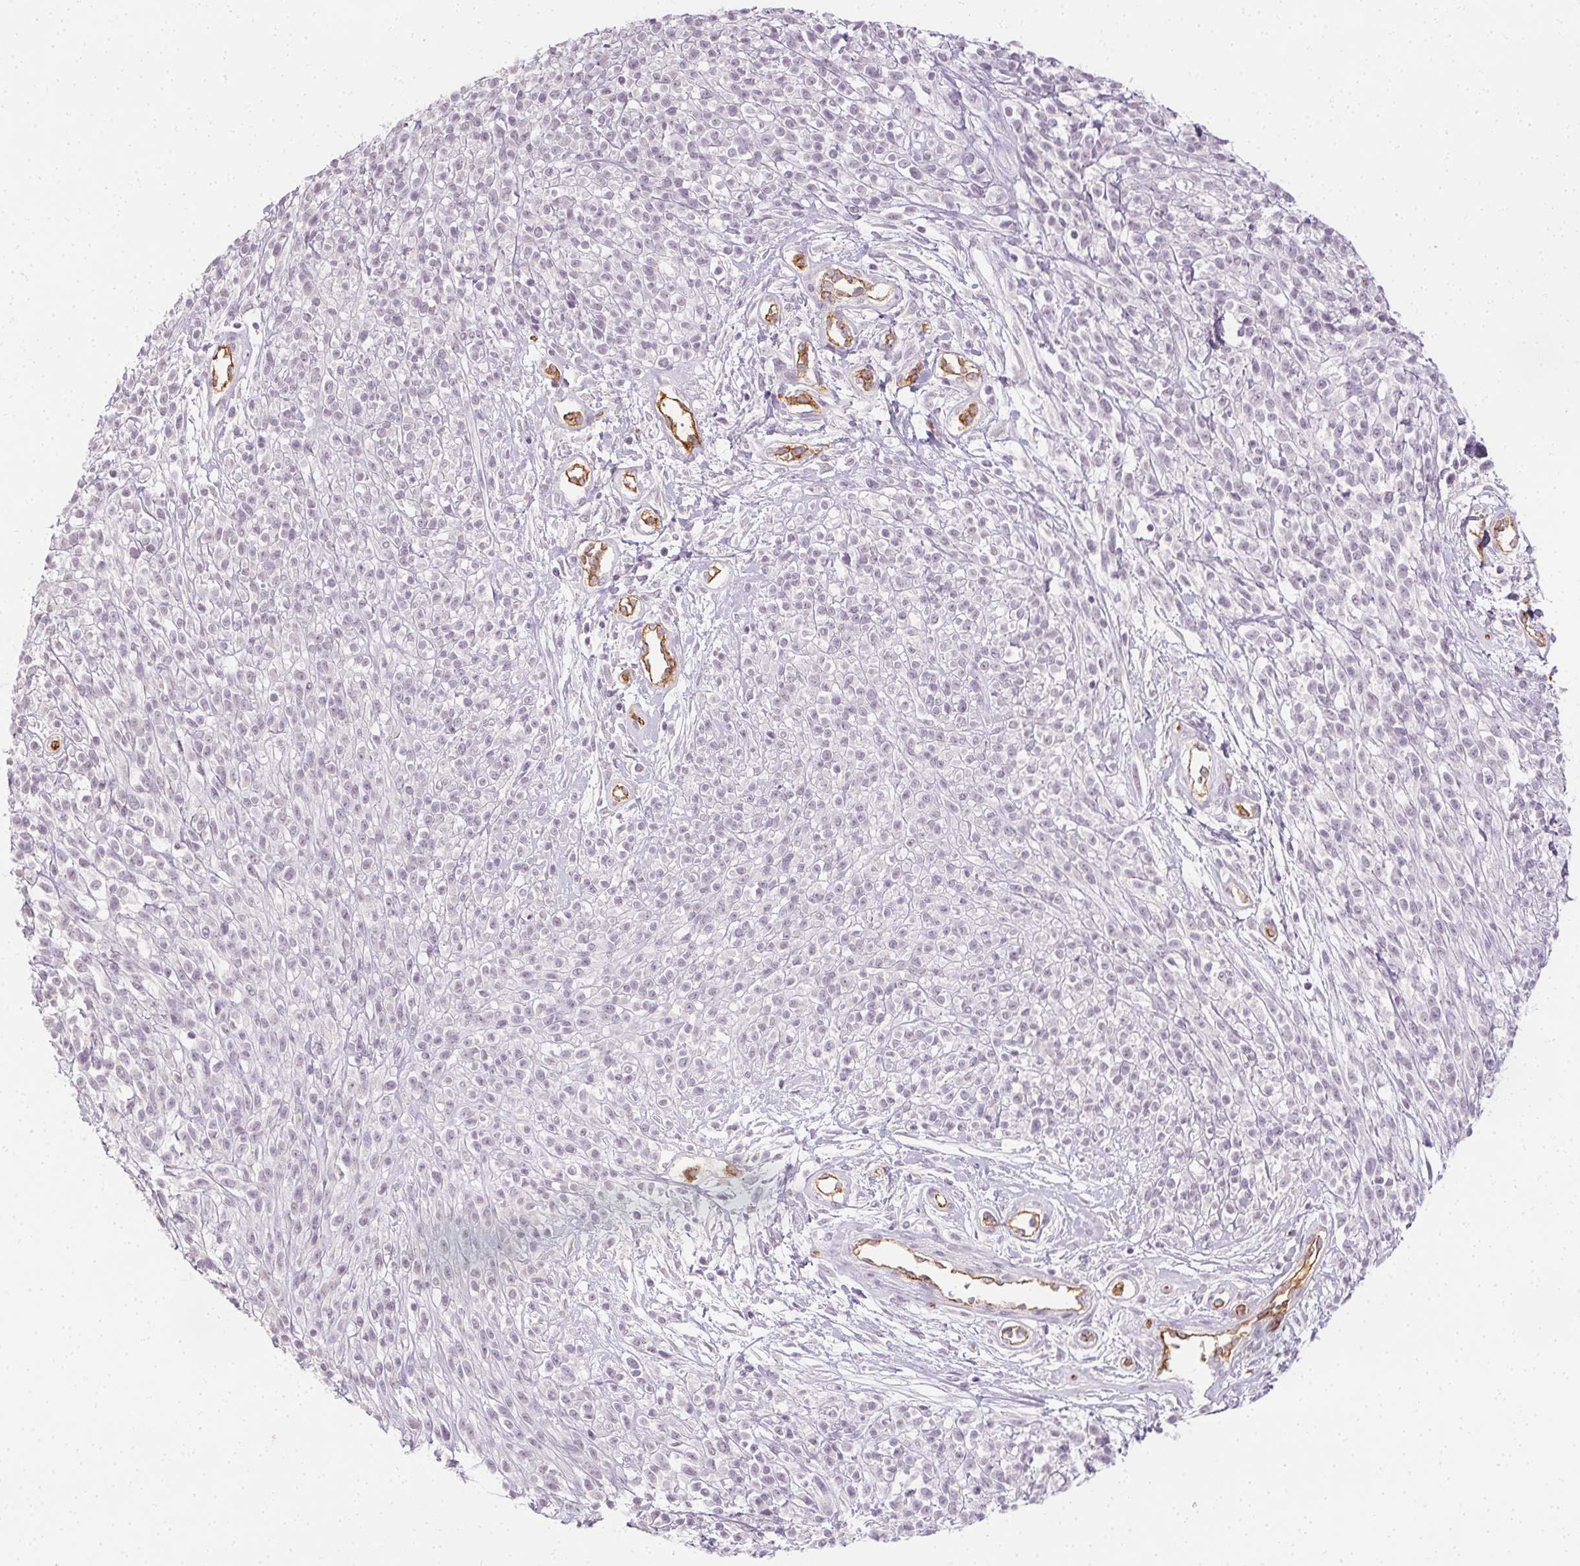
{"staining": {"intensity": "negative", "quantity": "none", "location": "none"}, "tissue": "melanoma", "cell_type": "Tumor cells", "image_type": "cancer", "snomed": [{"axis": "morphology", "description": "Malignant melanoma, NOS"}, {"axis": "topography", "description": "Skin"}, {"axis": "topography", "description": "Skin of trunk"}], "caption": "This is an immunohistochemistry histopathology image of malignant melanoma. There is no staining in tumor cells.", "gene": "PODXL", "patient": {"sex": "male", "age": 74}}